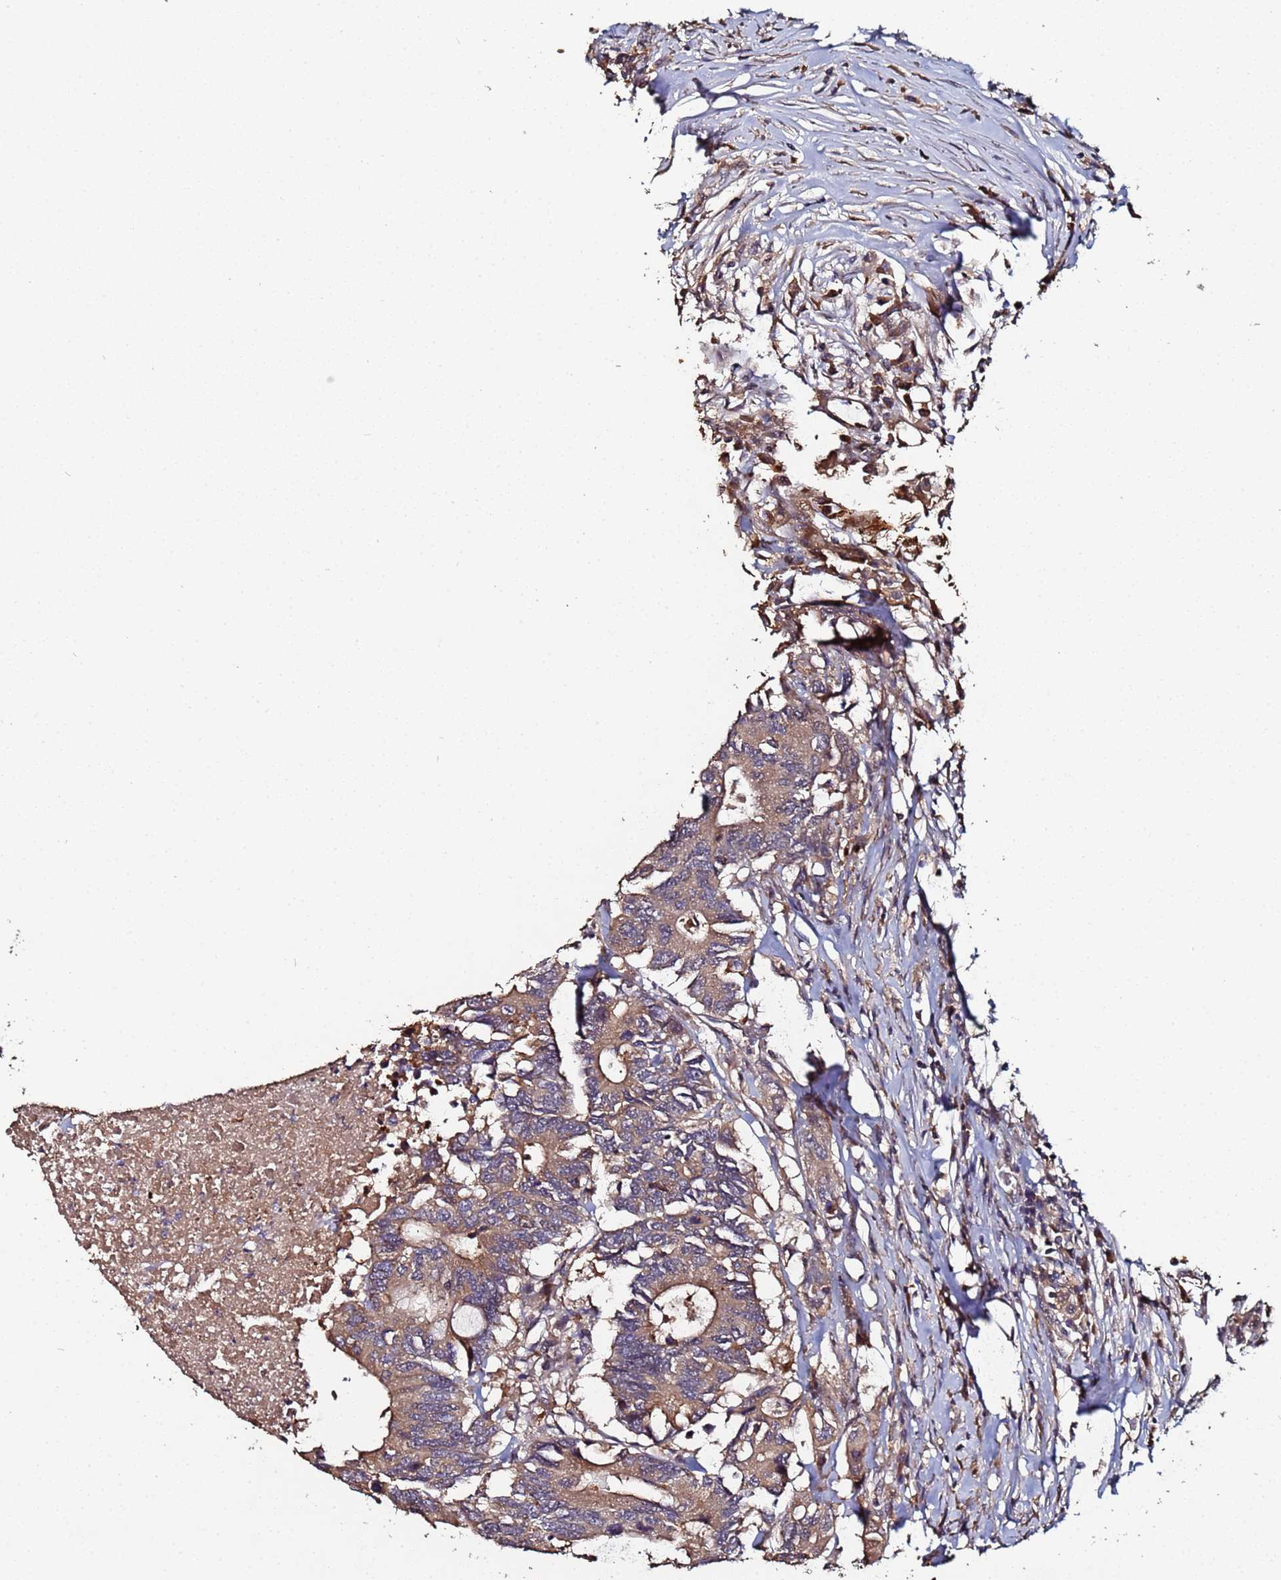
{"staining": {"intensity": "moderate", "quantity": ">75%", "location": "cytoplasmic/membranous"}, "tissue": "colorectal cancer", "cell_type": "Tumor cells", "image_type": "cancer", "snomed": [{"axis": "morphology", "description": "Adenocarcinoma, NOS"}, {"axis": "topography", "description": "Colon"}], "caption": "Protein expression analysis of human adenocarcinoma (colorectal) reveals moderate cytoplasmic/membranous positivity in approximately >75% of tumor cells.", "gene": "OSER1", "patient": {"sex": "male", "age": 71}}